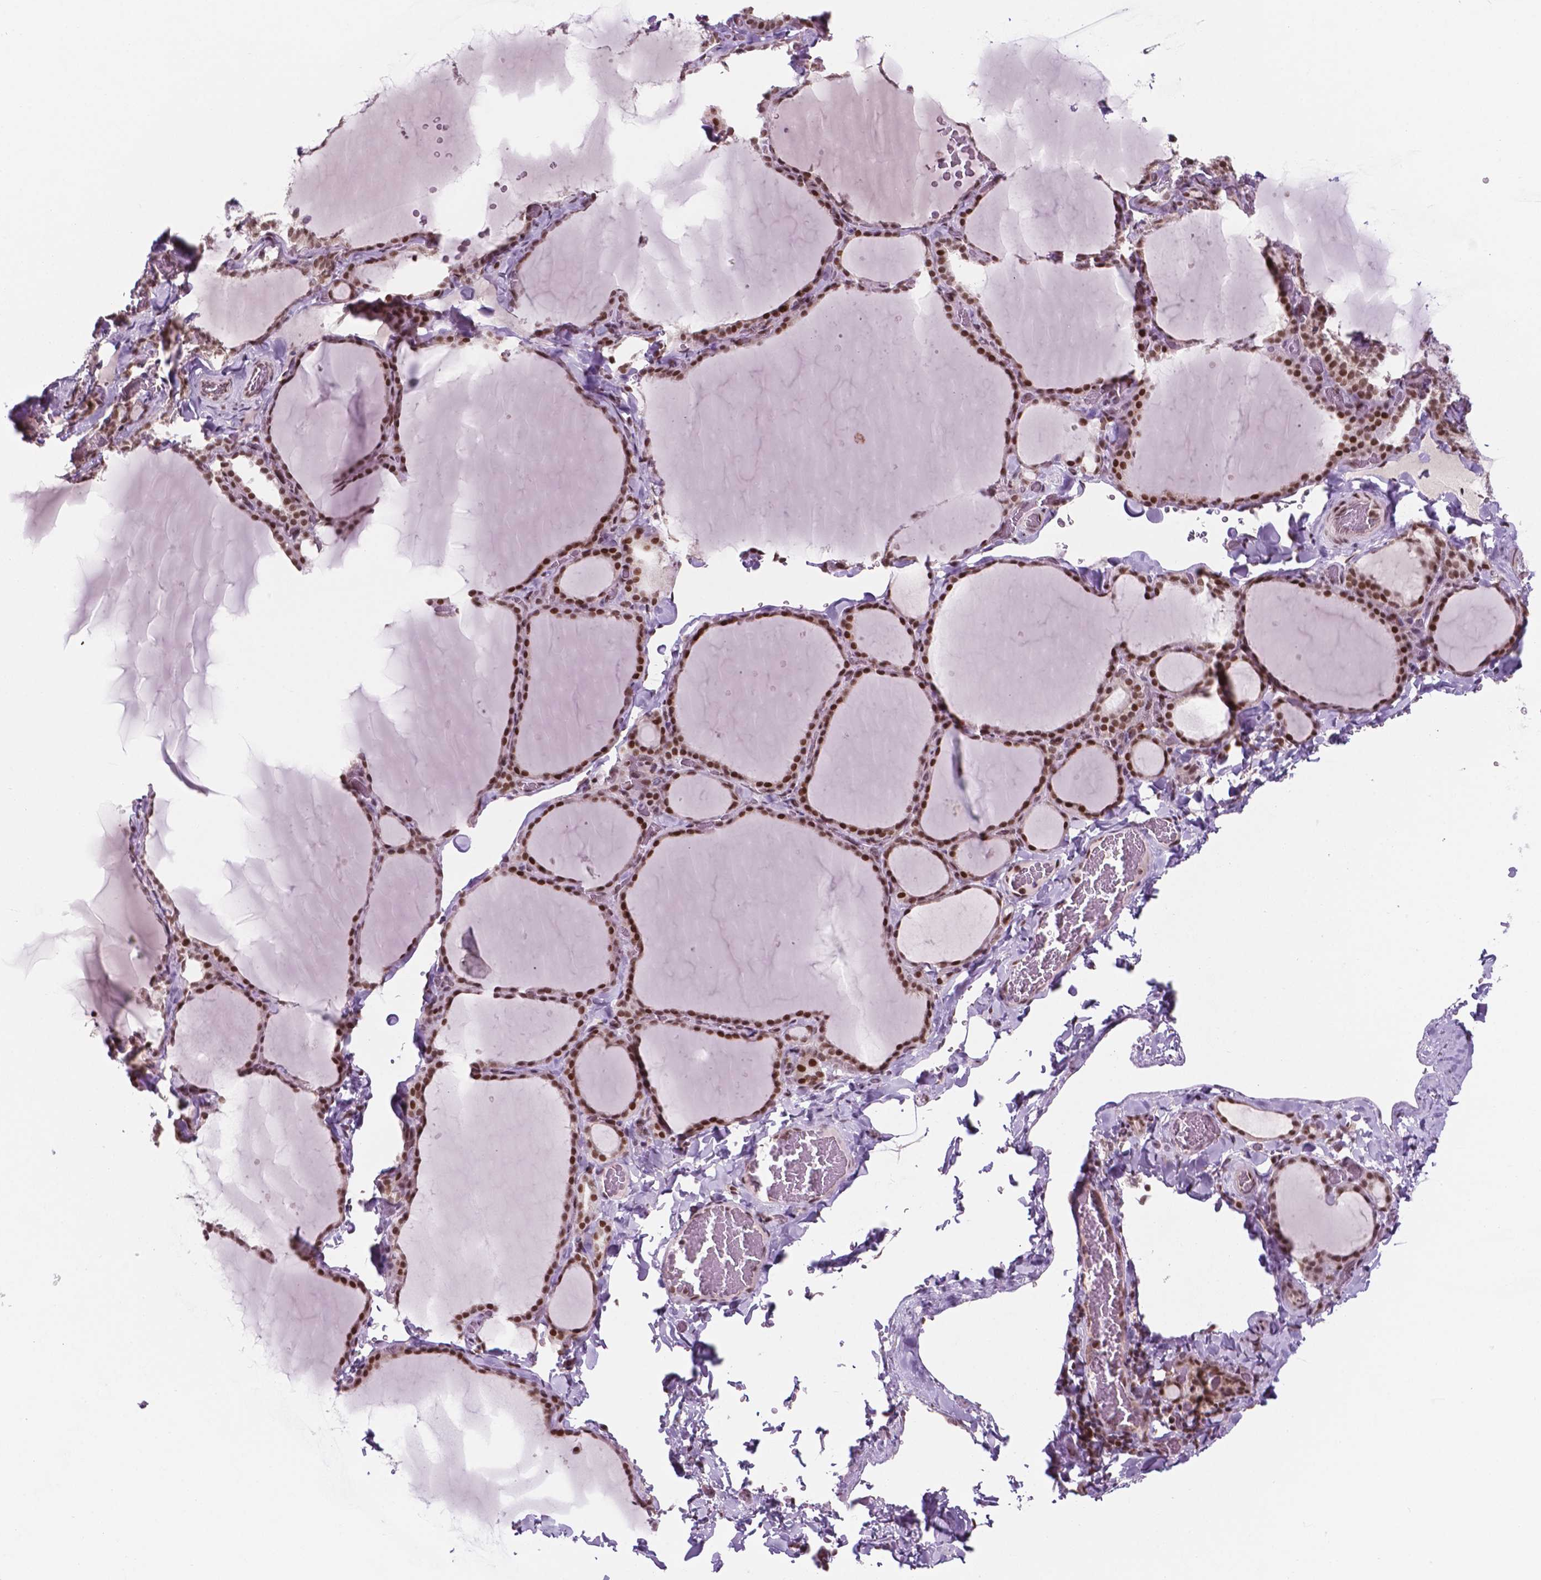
{"staining": {"intensity": "strong", "quantity": ">75%", "location": "nuclear"}, "tissue": "thyroid gland", "cell_type": "Glandular cells", "image_type": "normal", "snomed": [{"axis": "morphology", "description": "Normal tissue, NOS"}, {"axis": "topography", "description": "Thyroid gland"}], "caption": "Immunohistochemistry histopathology image of normal thyroid gland stained for a protein (brown), which shows high levels of strong nuclear positivity in approximately >75% of glandular cells.", "gene": "PER2", "patient": {"sex": "female", "age": 22}}